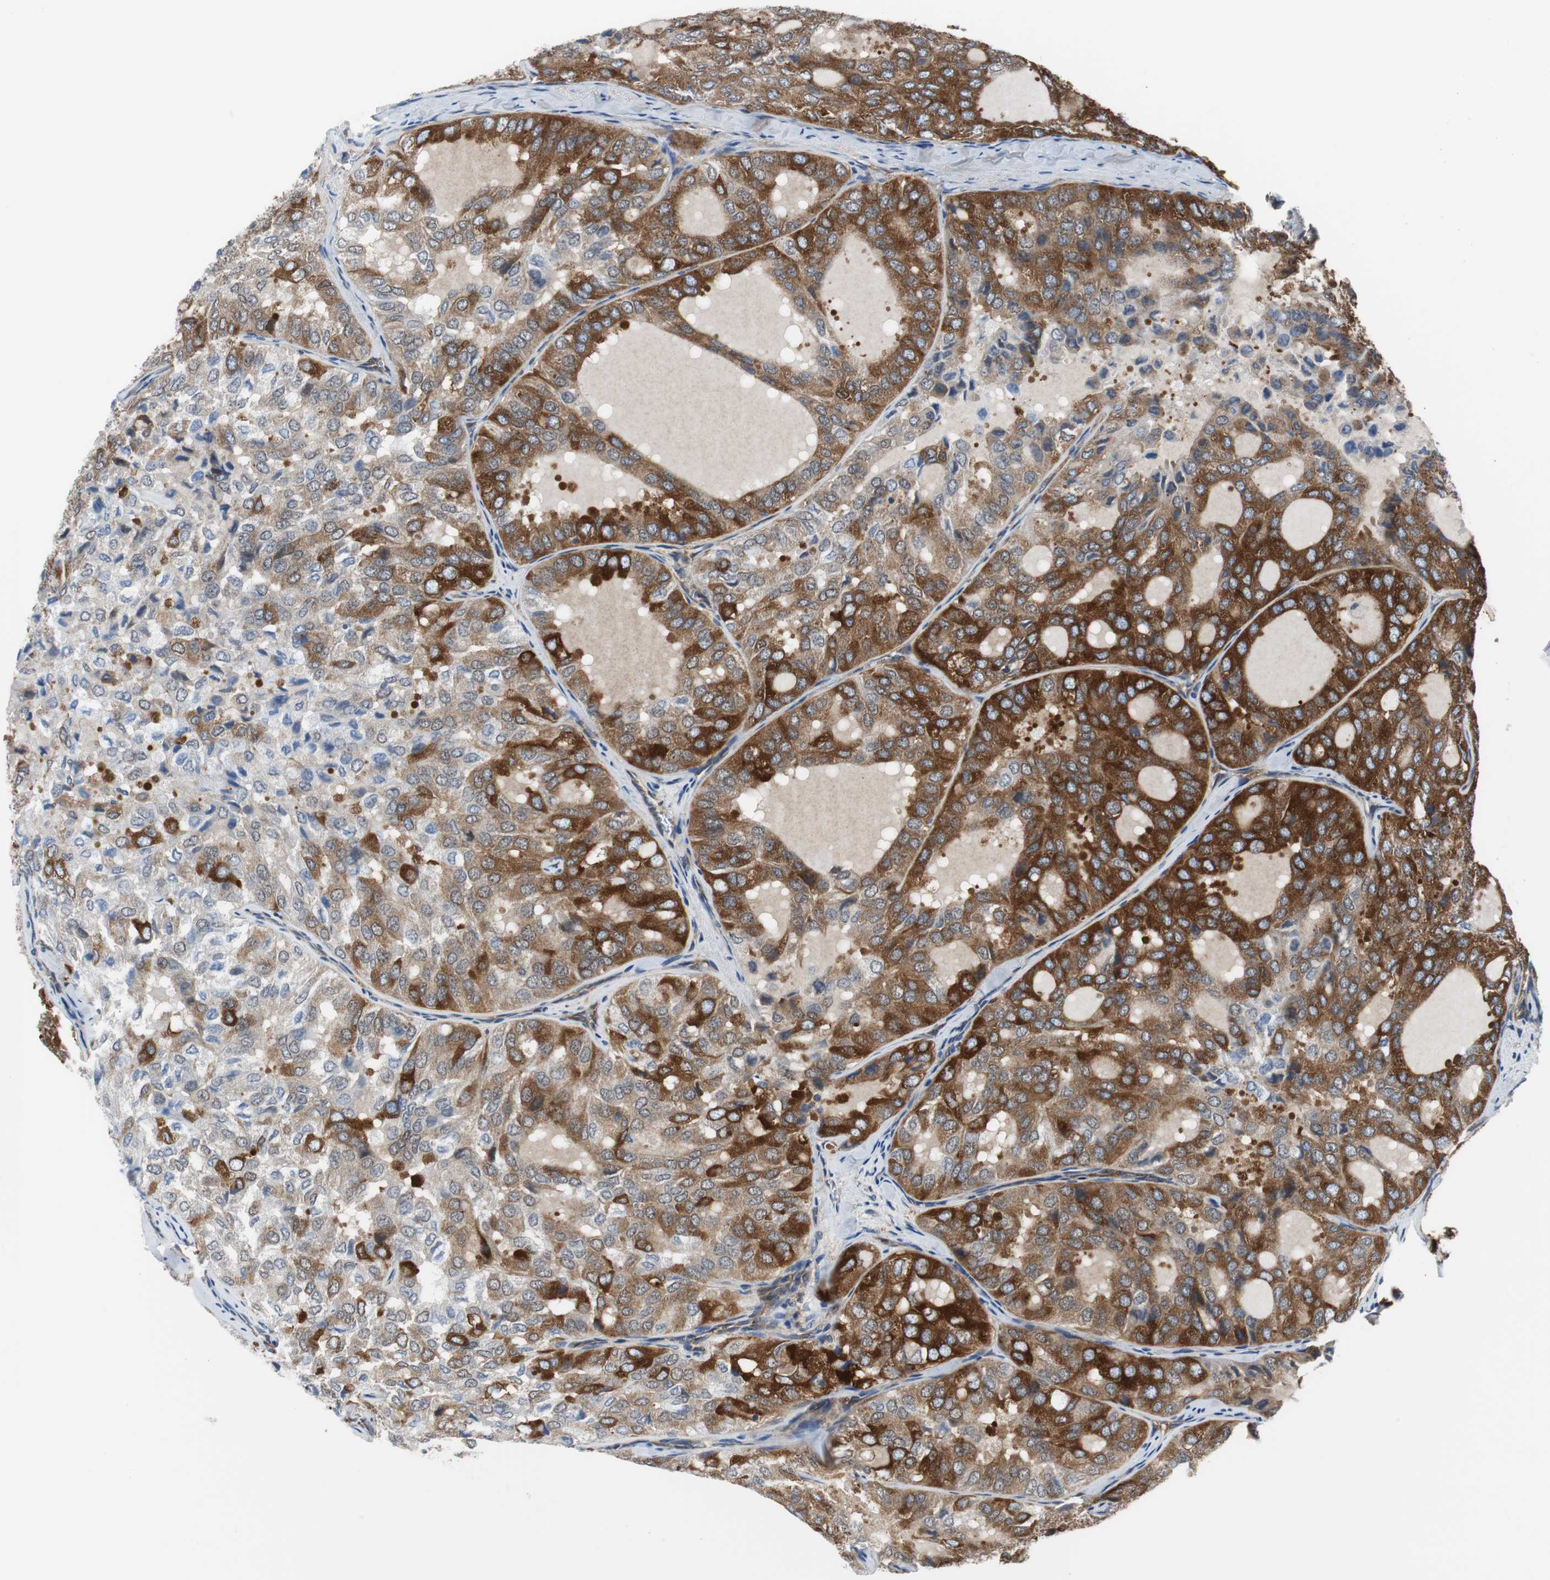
{"staining": {"intensity": "strong", "quantity": "25%-75%", "location": "cytoplasmic/membranous"}, "tissue": "thyroid cancer", "cell_type": "Tumor cells", "image_type": "cancer", "snomed": [{"axis": "morphology", "description": "Follicular adenoma carcinoma, NOS"}, {"axis": "topography", "description": "Thyroid gland"}], "caption": "Strong cytoplasmic/membranous protein positivity is seen in approximately 25%-75% of tumor cells in thyroid cancer (follicular adenoma carcinoma). (Stains: DAB (3,3'-diaminobenzidine) in brown, nuclei in blue, Microscopy: brightfield microscopy at high magnification).", "gene": "BRAF", "patient": {"sex": "male", "age": 75}}